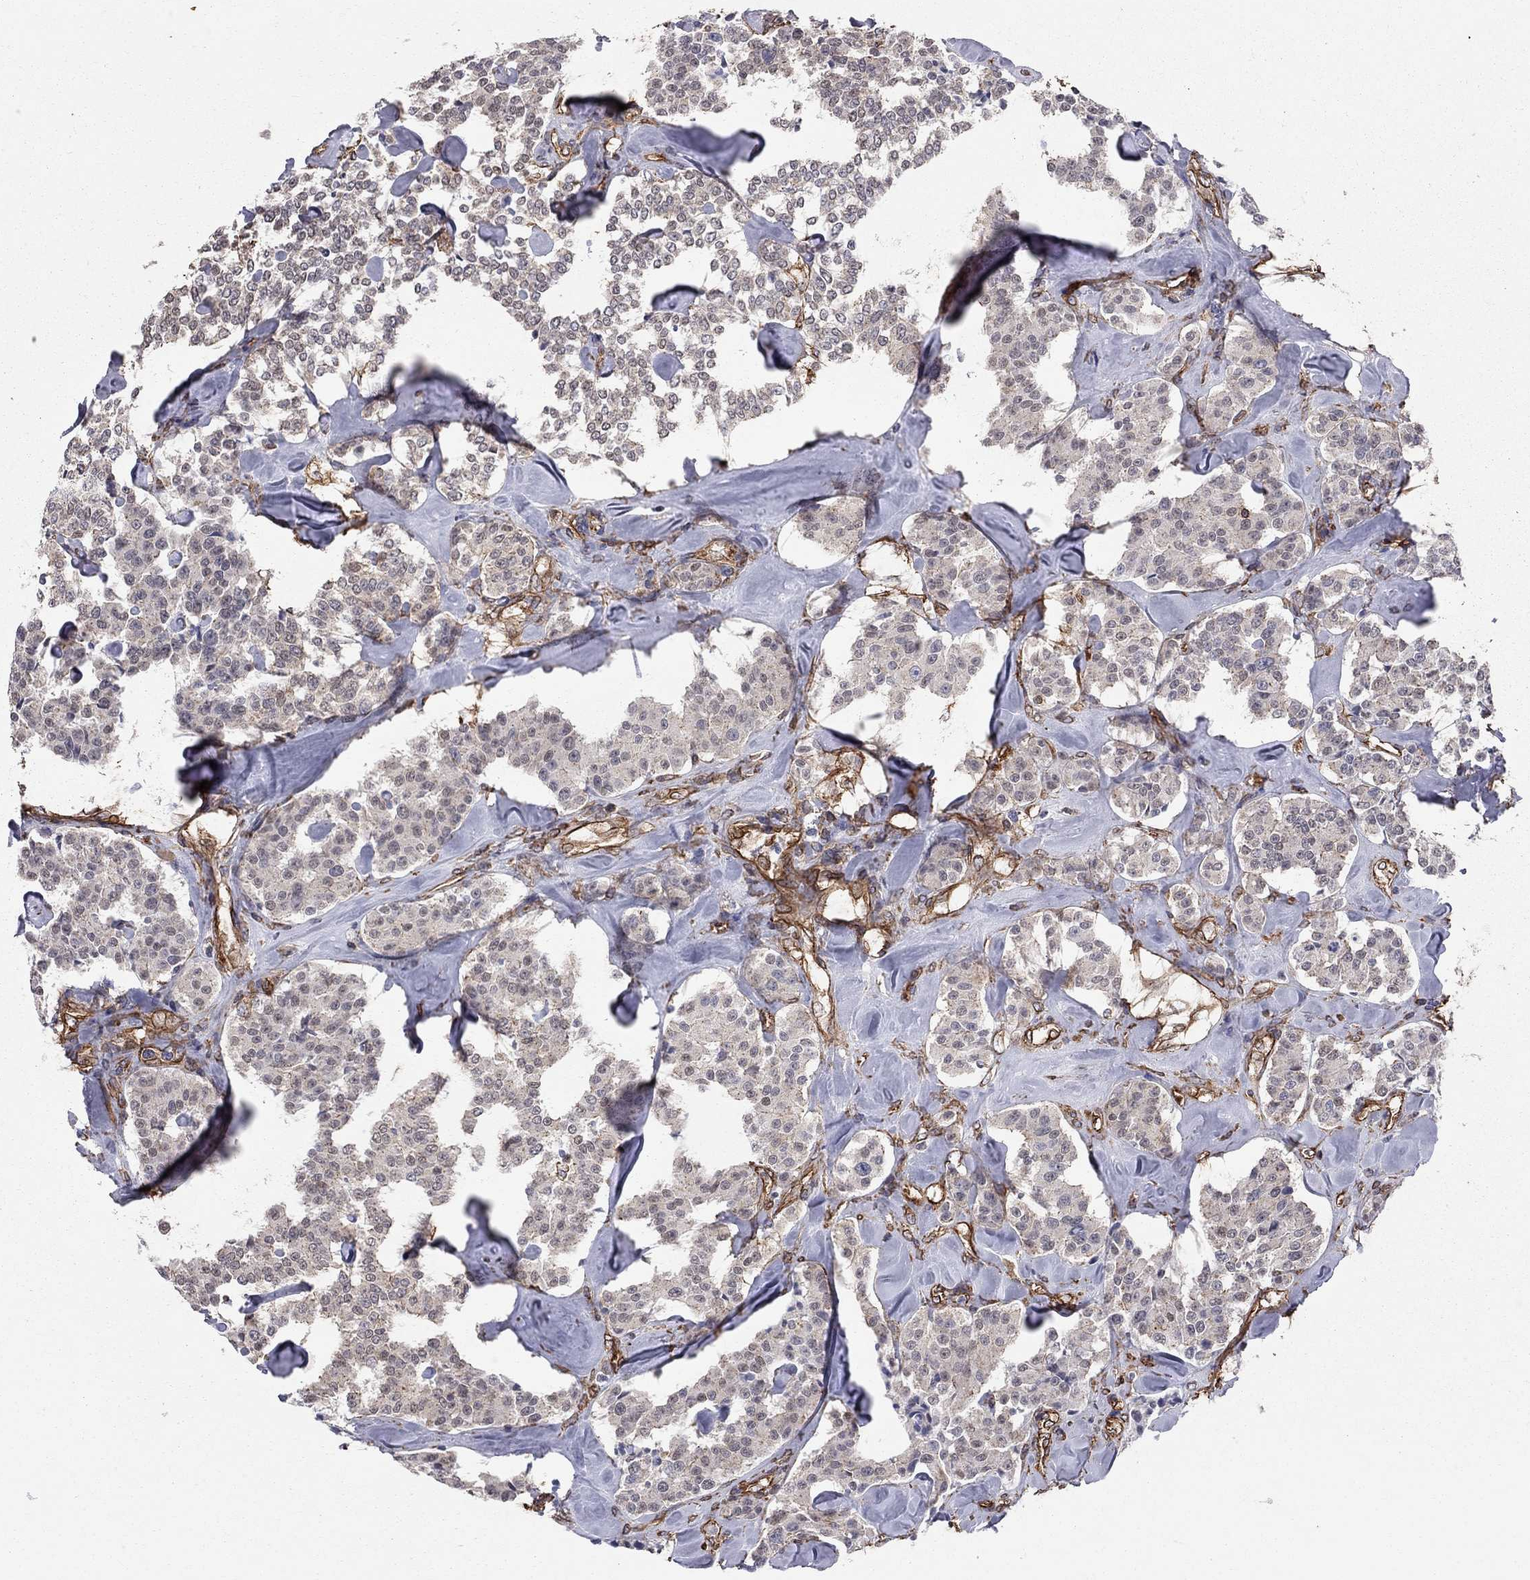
{"staining": {"intensity": "negative", "quantity": "none", "location": "none"}, "tissue": "carcinoid", "cell_type": "Tumor cells", "image_type": "cancer", "snomed": [{"axis": "morphology", "description": "Carcinoid, malignant, NOS"}, {"axis": "topography", "description": "Pancreas"}], "caption": "Image shows no protein staining in tumor cells of carcinoid tissue.", "gene": "BICDL2", "patient": {"sex": "male", "age": 41}}